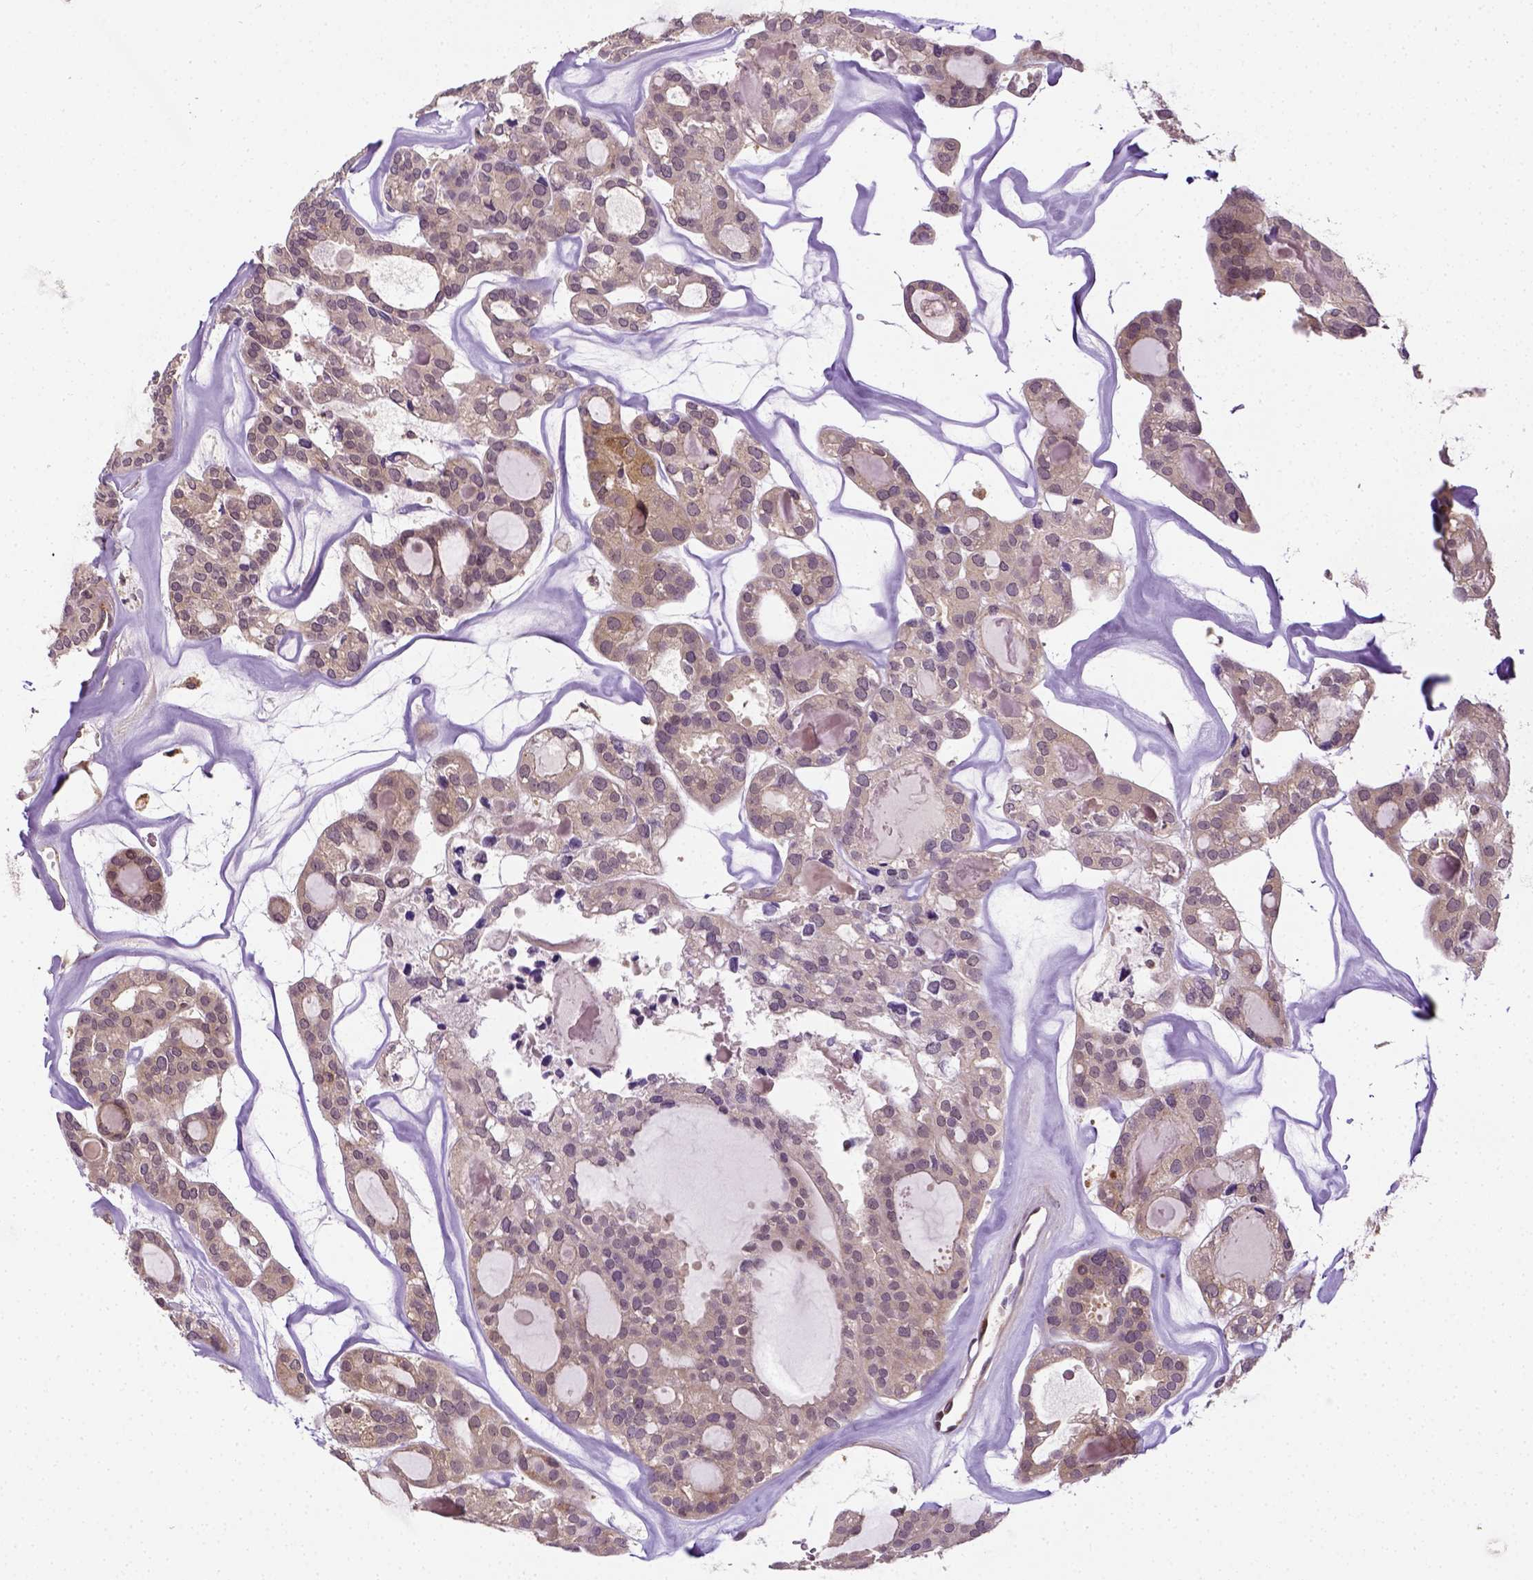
{"staining": {"intensity": "moderate", "quantity": "25%-75%", "location": "cytoplasmic/membranous"}, "tissue": "thyroid cancer", "cell_type": "Tumor cells", "image_type": "cancer", "snomed": [{"axis": "morphology", "description": "Follicular adenoma carcinoma, NOS"}, {"axis": "topography", "description": "Thyroid gland"}], "caption": "An immunohistochemistry (IHC) photomicrograph of tumor tissue is shown. Protein staining in brown shows moderate cytoplasmic/membranous positivity in thyroid cancer within tumor cells.", "gene": "MATK", "patient": {"sex": "male", "age": 75}}